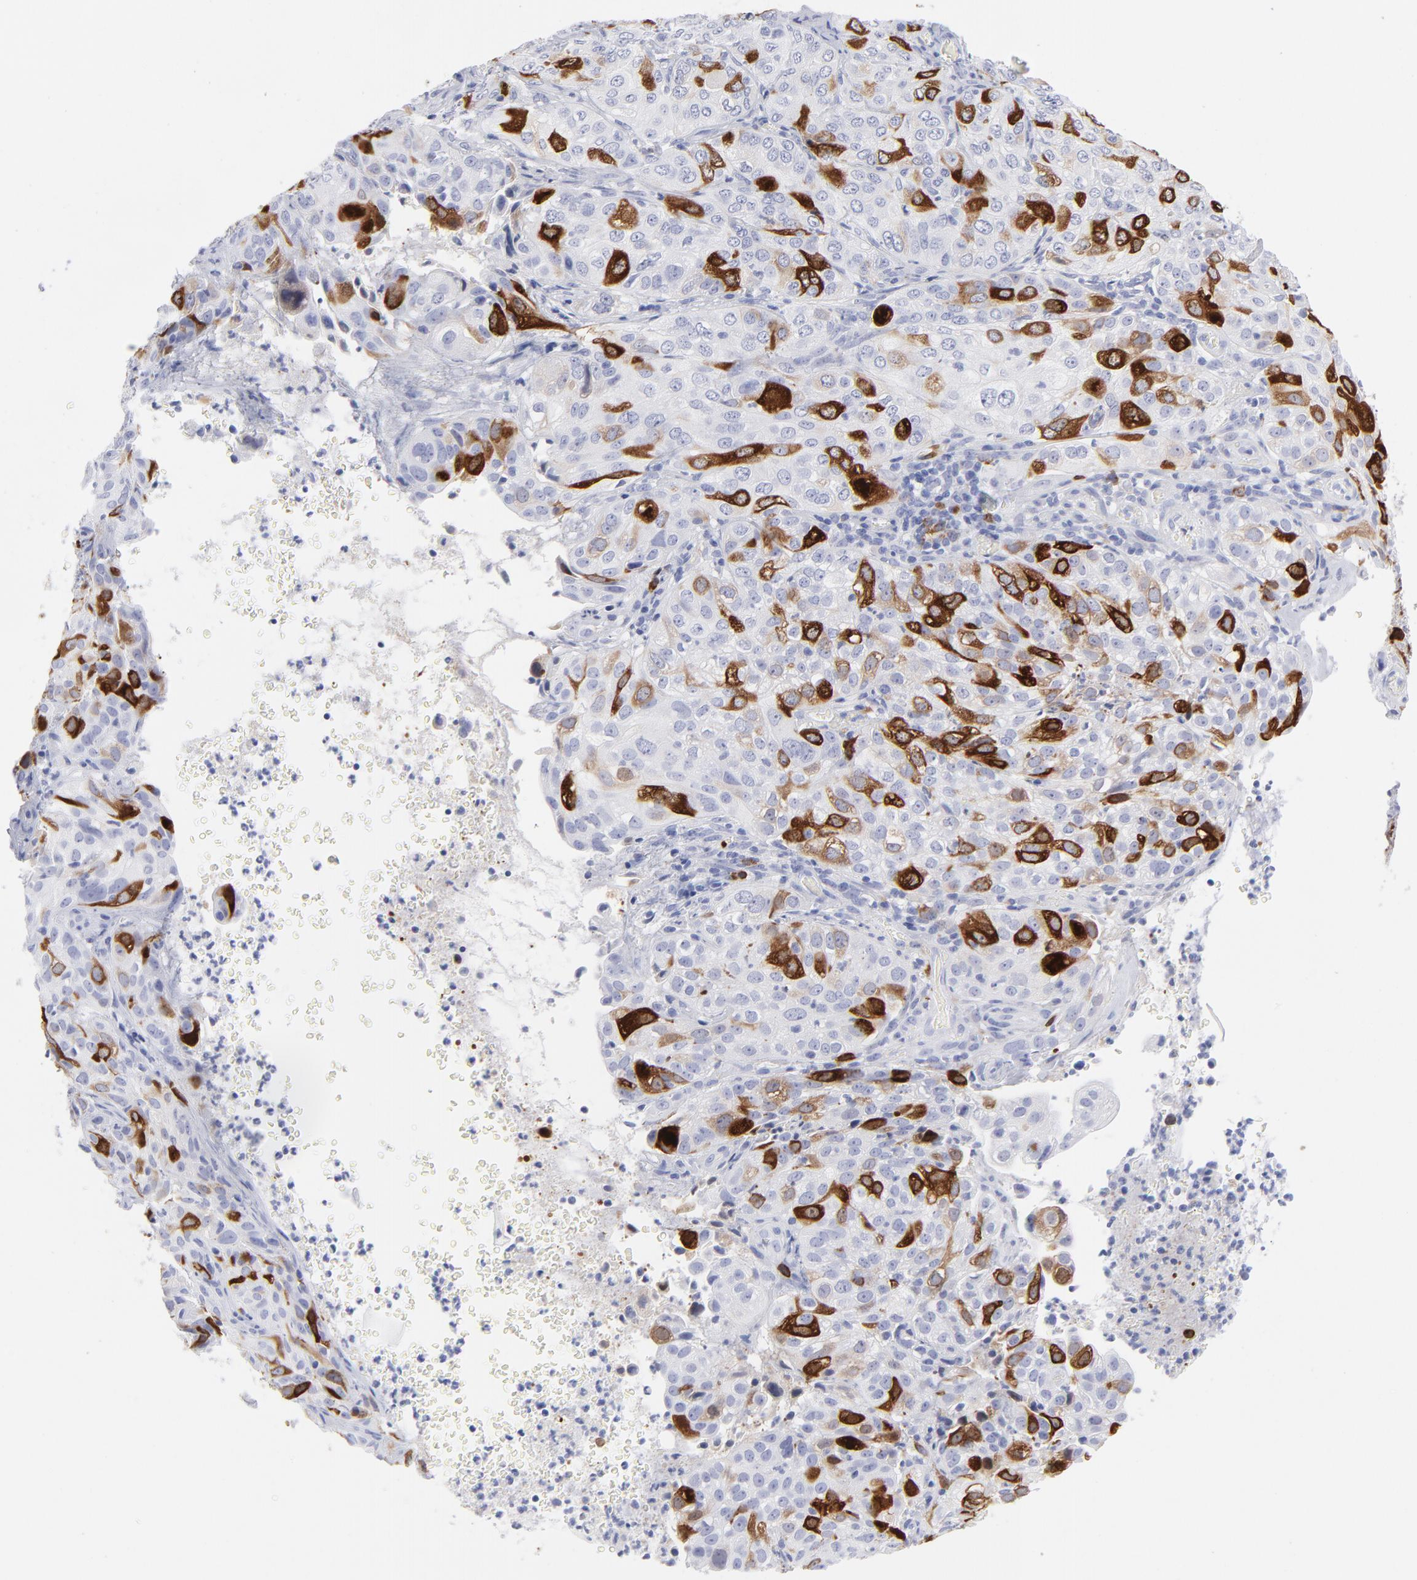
{"staining": {"intensity": "strong", "quantity": "<25%", "location": "cytoplasmic/membranous"}, "tissue": "cervical cancer", "cell_type": "Tumor cells", "image_type": "cancer", "snomed": [{"axis": "morphology", "description": "Squamous cell carcinoma, NOS"}, {"axis": "topography", "description": "Cervix"}], "caption": "About <25% of tumor cells in cervical cancer (squamous cell carcinoma) reveal strong cytoplasmic/membranous protein expression as visualized by brown immunohistochemical staining.", "gene": "CCNB1", "patient": {"sex": "female", "age": 38}}